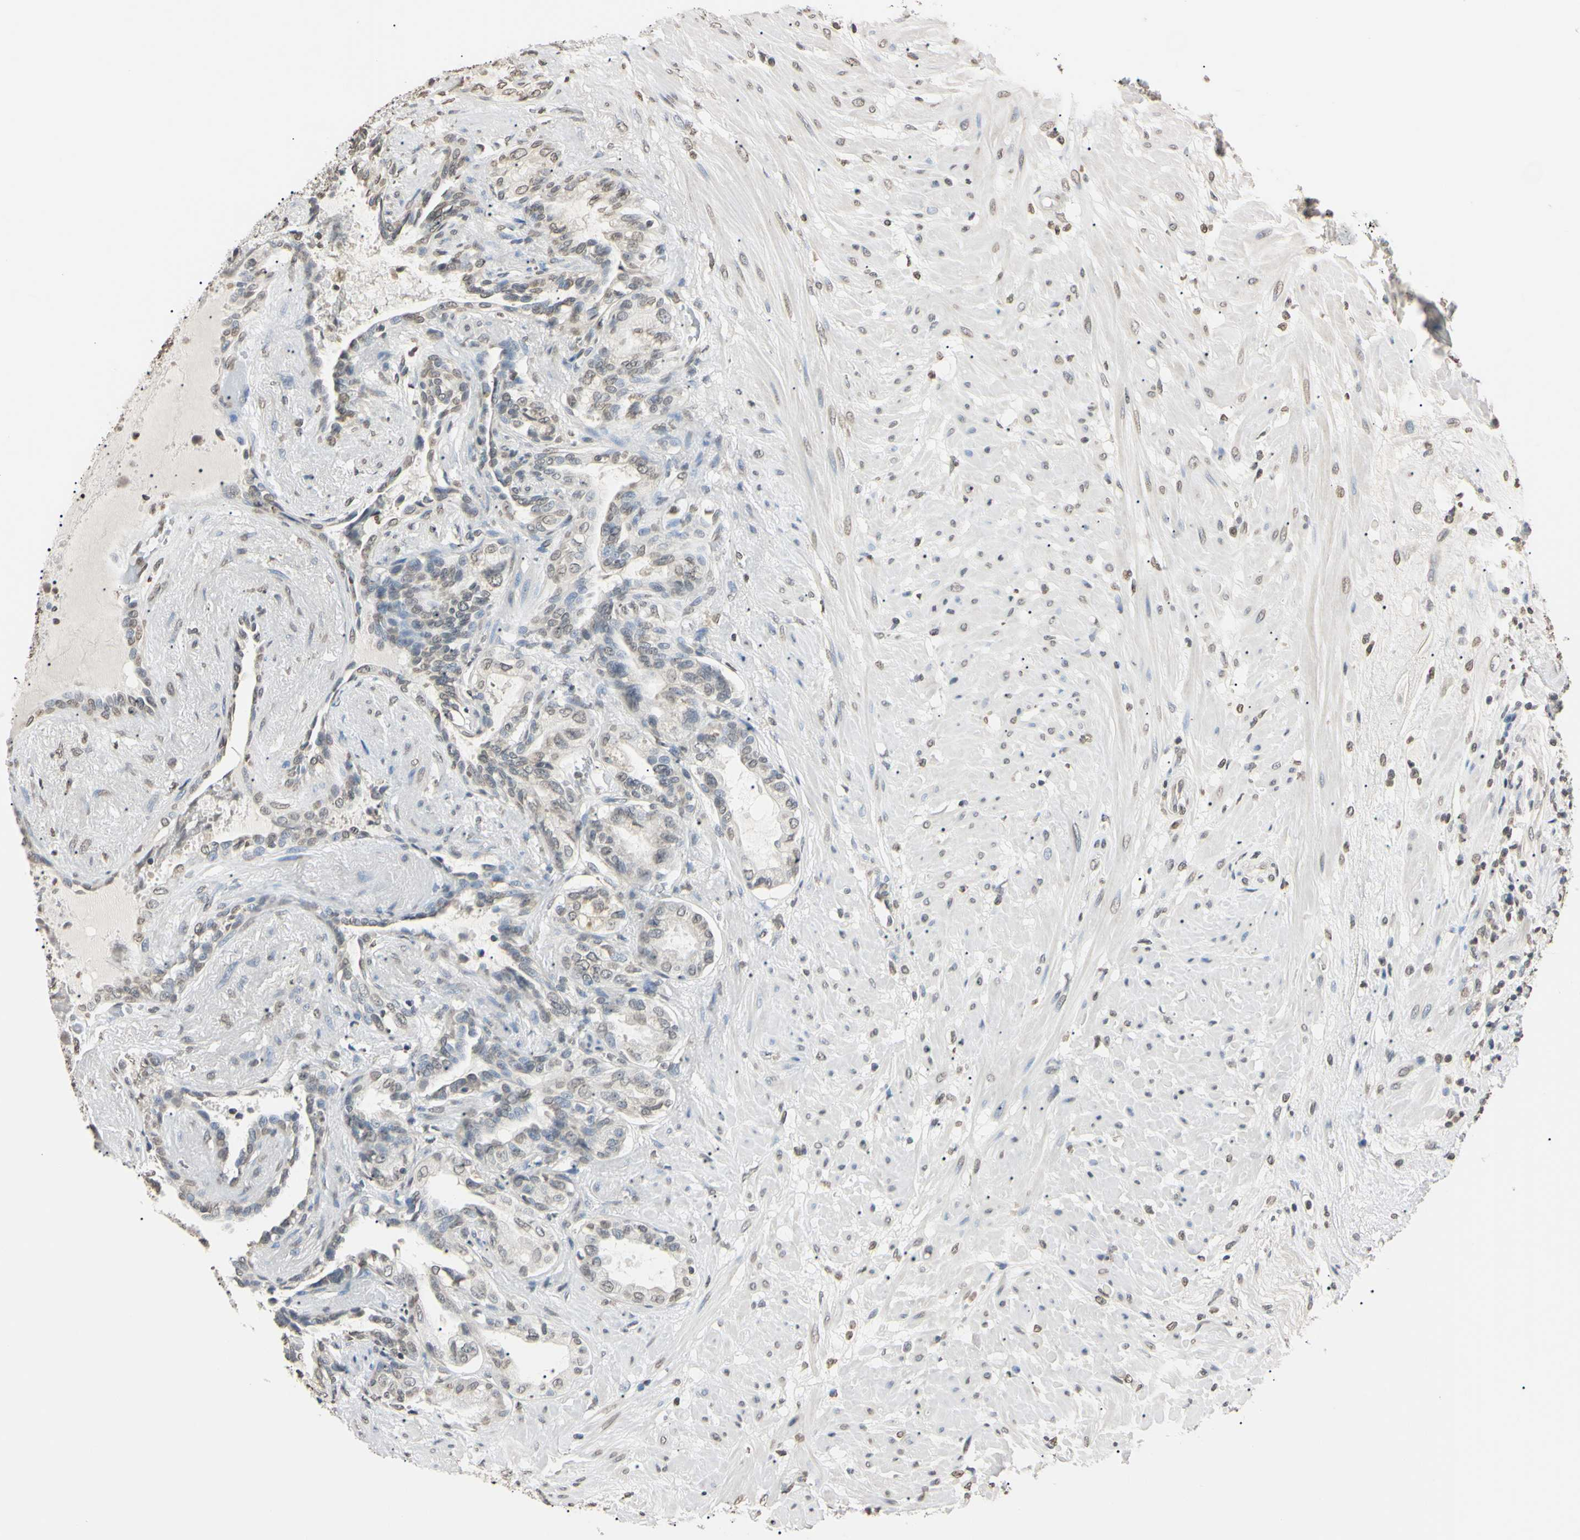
{"staining": {"intensity": "weak", "quantity": "<25%", "location": "nuclear"}, "tissue": "seminal vesicle", "cell_type": "Glandular cells", "image_type": "normal", "snomed": [{"axis": "morphology", "description": "Normal tissue, NOS"}, {"axis": "topography", "description": "Seminal veicle"}], "caption": "A micrograph of seminal vesicle stained for a protein displays no brown staining in glandular cells. Brightfield microscopy of immunohistochemistry (IHC) stained with DAB (brown) and hematoxylin (blue), captured at high magnification.", "gene": "CDC45", "patient": {"sex": "male", "age": 61}}